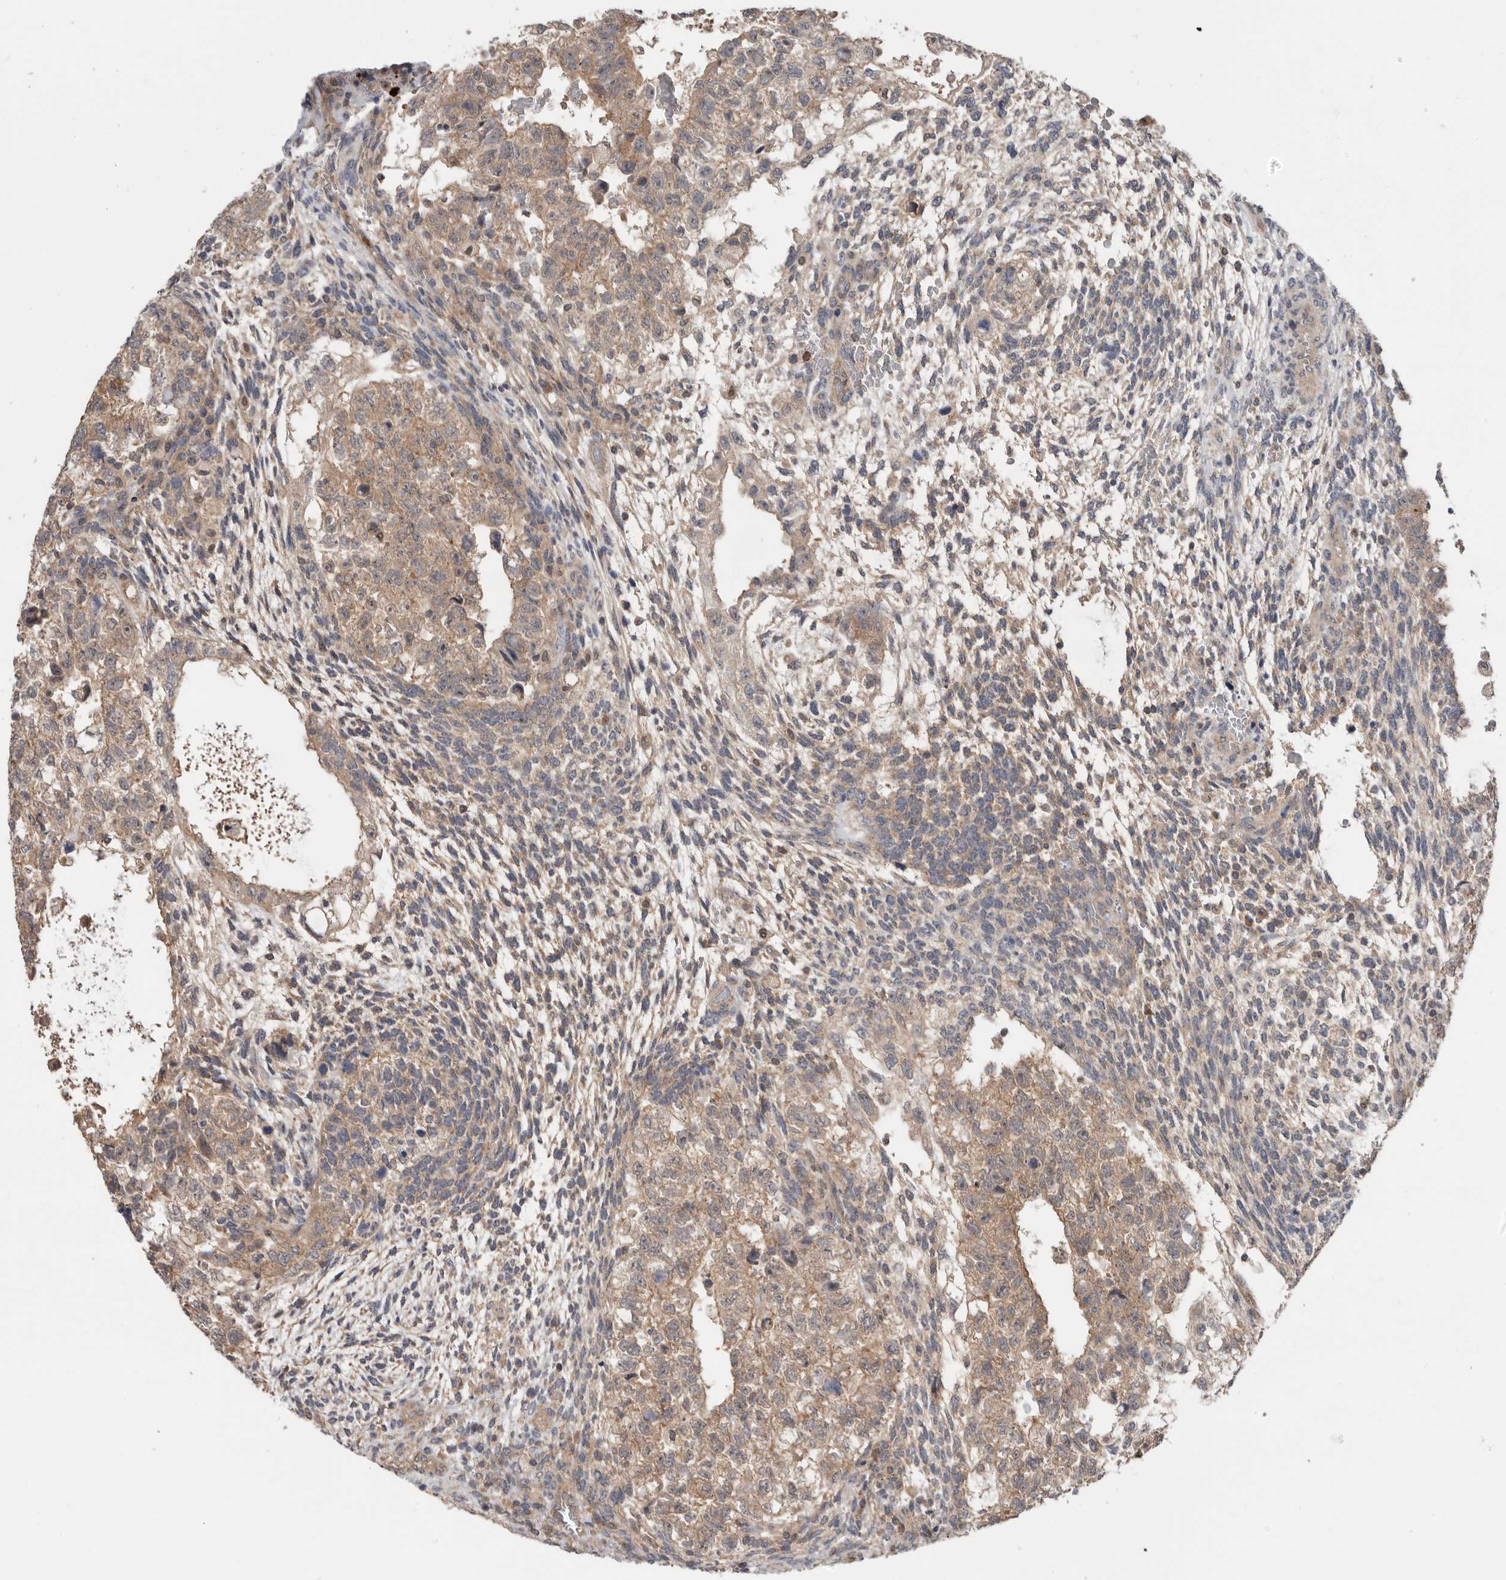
{"staining": {"intensity": "moderate", "quantity": ">75%", "location": "cytoplasmic/membranous"}, "tissue": "testis cancer", "cell_type": "Tumor cells", "image_type": "cancer", "snomed": [{"axis": "morphology", "description": "Carcinoma, Embryonal, NOS"}, {"axis": "topography", "description": "Testis"}], "caption": "Human testis cancer stained with a protein marker displays moderate staining in tumor cells.", "gene": "KLK5", "patient": {"sex": "male", "age": 36}}